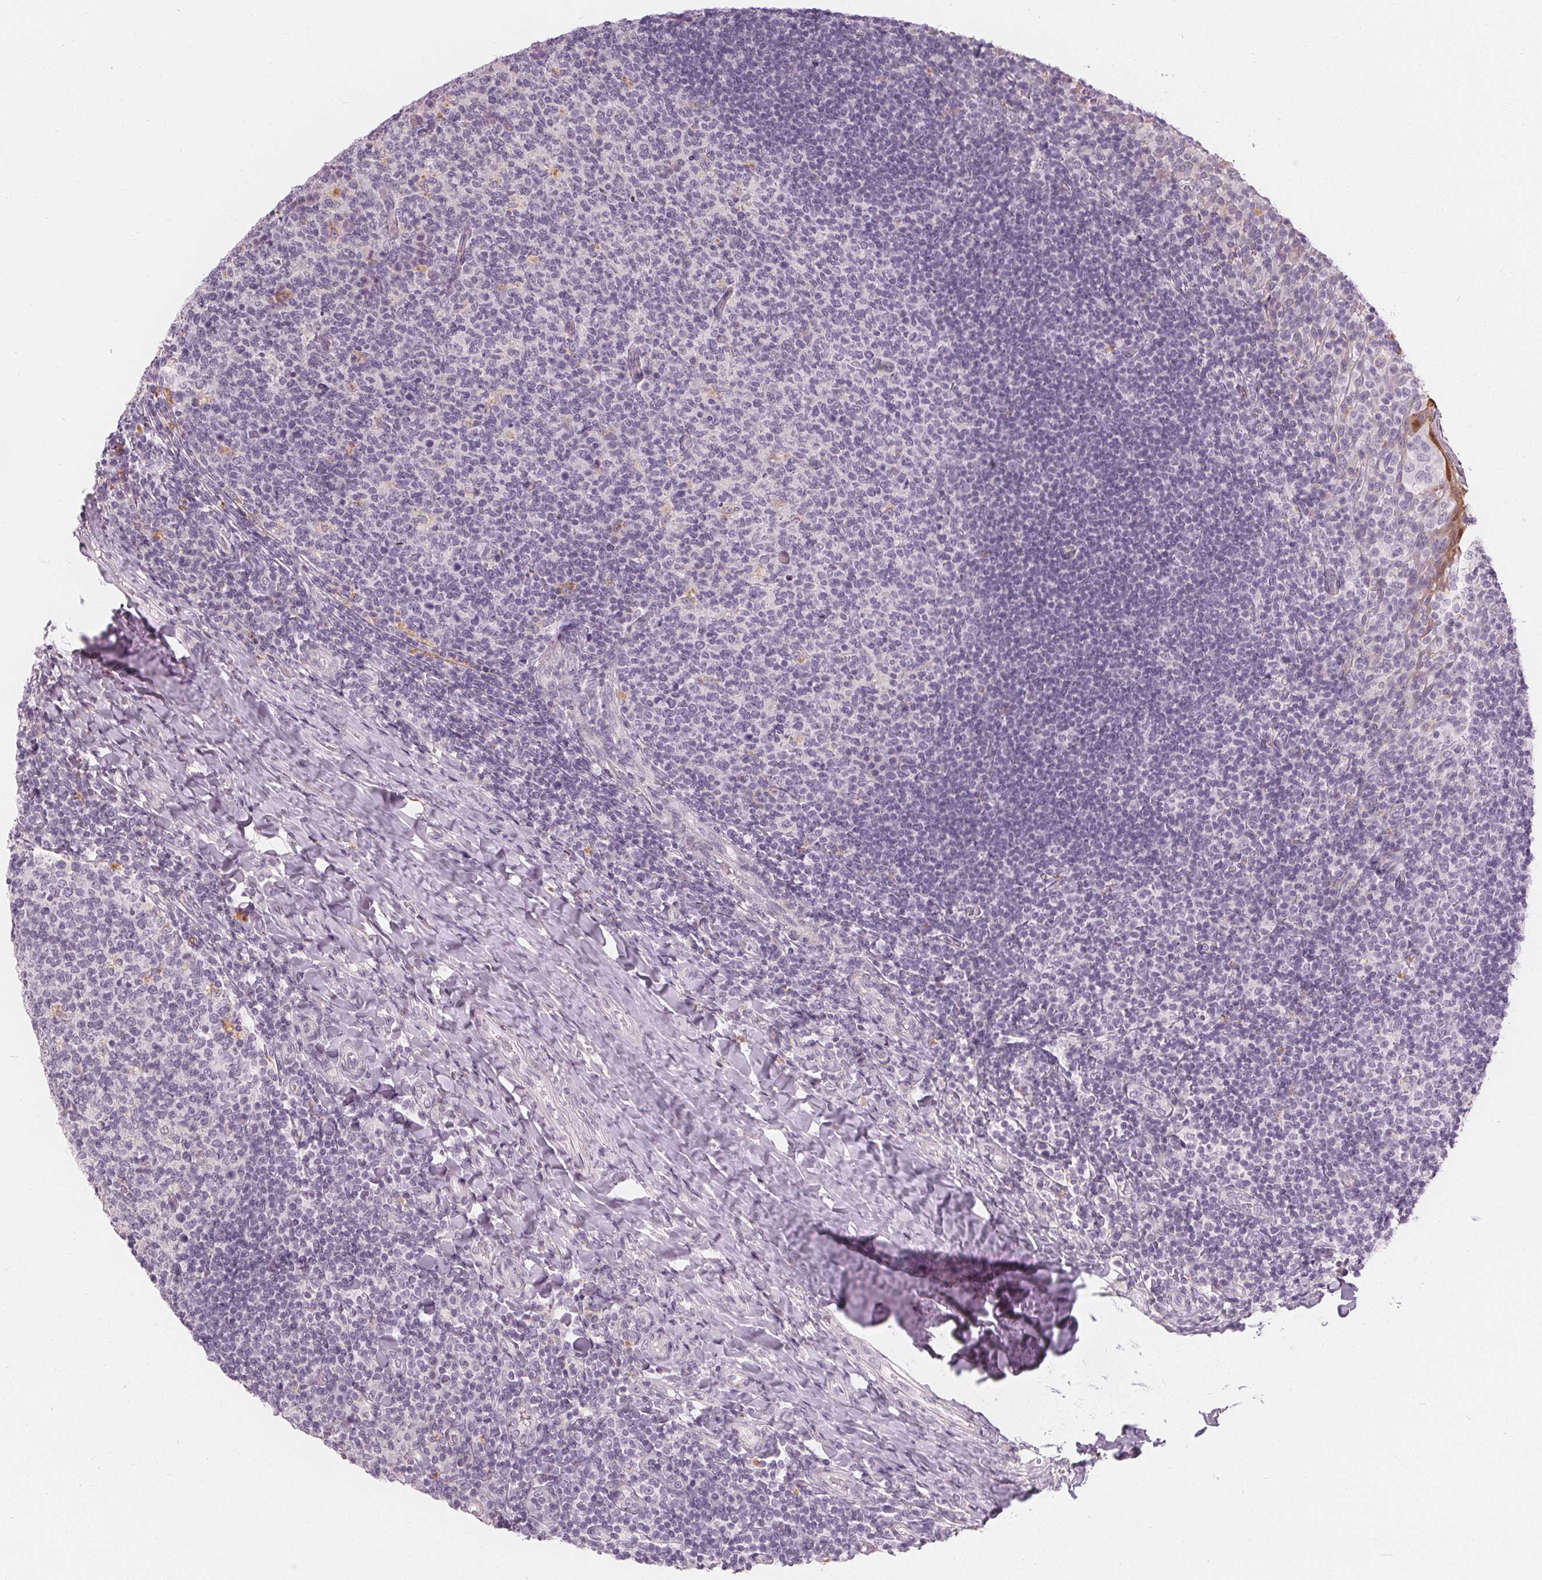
{"staining": {"intensity": "negative", "quantity": "none", "location": "none"}, "tissue": "tonsil", "cell_type": "Germinal center cells", "image_type": "normal", "snomed": [{"axis": "morphology", "description": "Normal tissue, NOS"}, {"axis": "topography", "description": "Tonsil"}], "caption": "Tonsil was stained to show a protein in brown. There is no significant positivity in germinal center cells. The staining was performed using DAB to visualize the protein expression in brown, while the nuclei were stained in blue with hematoxylin (Magnification: 20x).", "gene": "HOPX", "patient": {"sex": "female", "age": 10}}